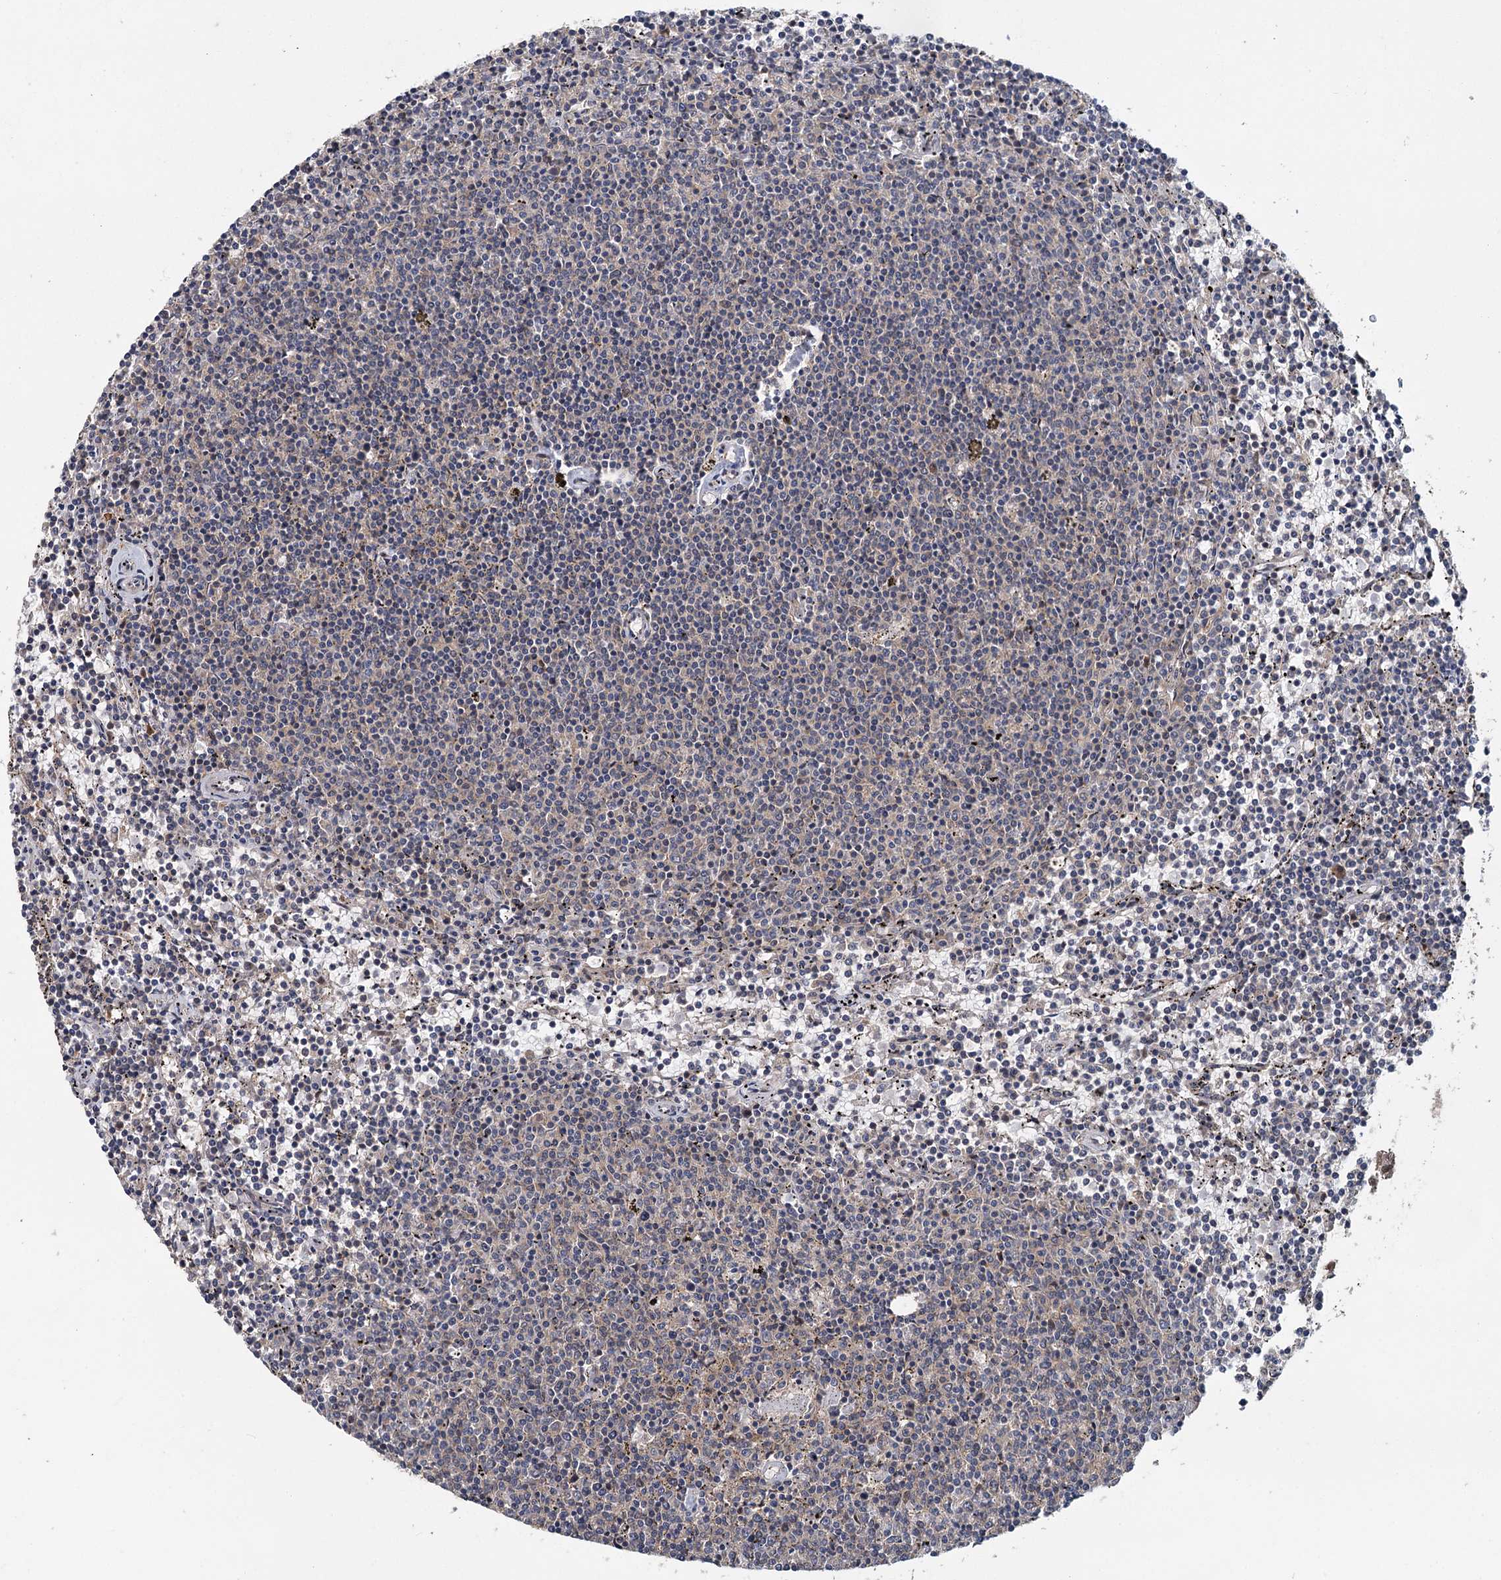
{"staining": {"intensity": "negative", "quantity": "none", "location": "none"}, "tissue": "lymphoma", "cell_type": "Tumor cells", "image_type": "cancer", "snomed": [{"axis": "morphology", "description": "Malignant lymphoma, non-Hodgkin's type, Low grade"}, {"axis": "topography", "description": "Spleen"}], "caption": "Immunohistochemistry (IHC) photomicrograph of lymphoma stained for a protein (brown), which demonstrates no expression in tumor cells.", "gene": "MYG1", "patient": {"sex": "female", "age": 50}}